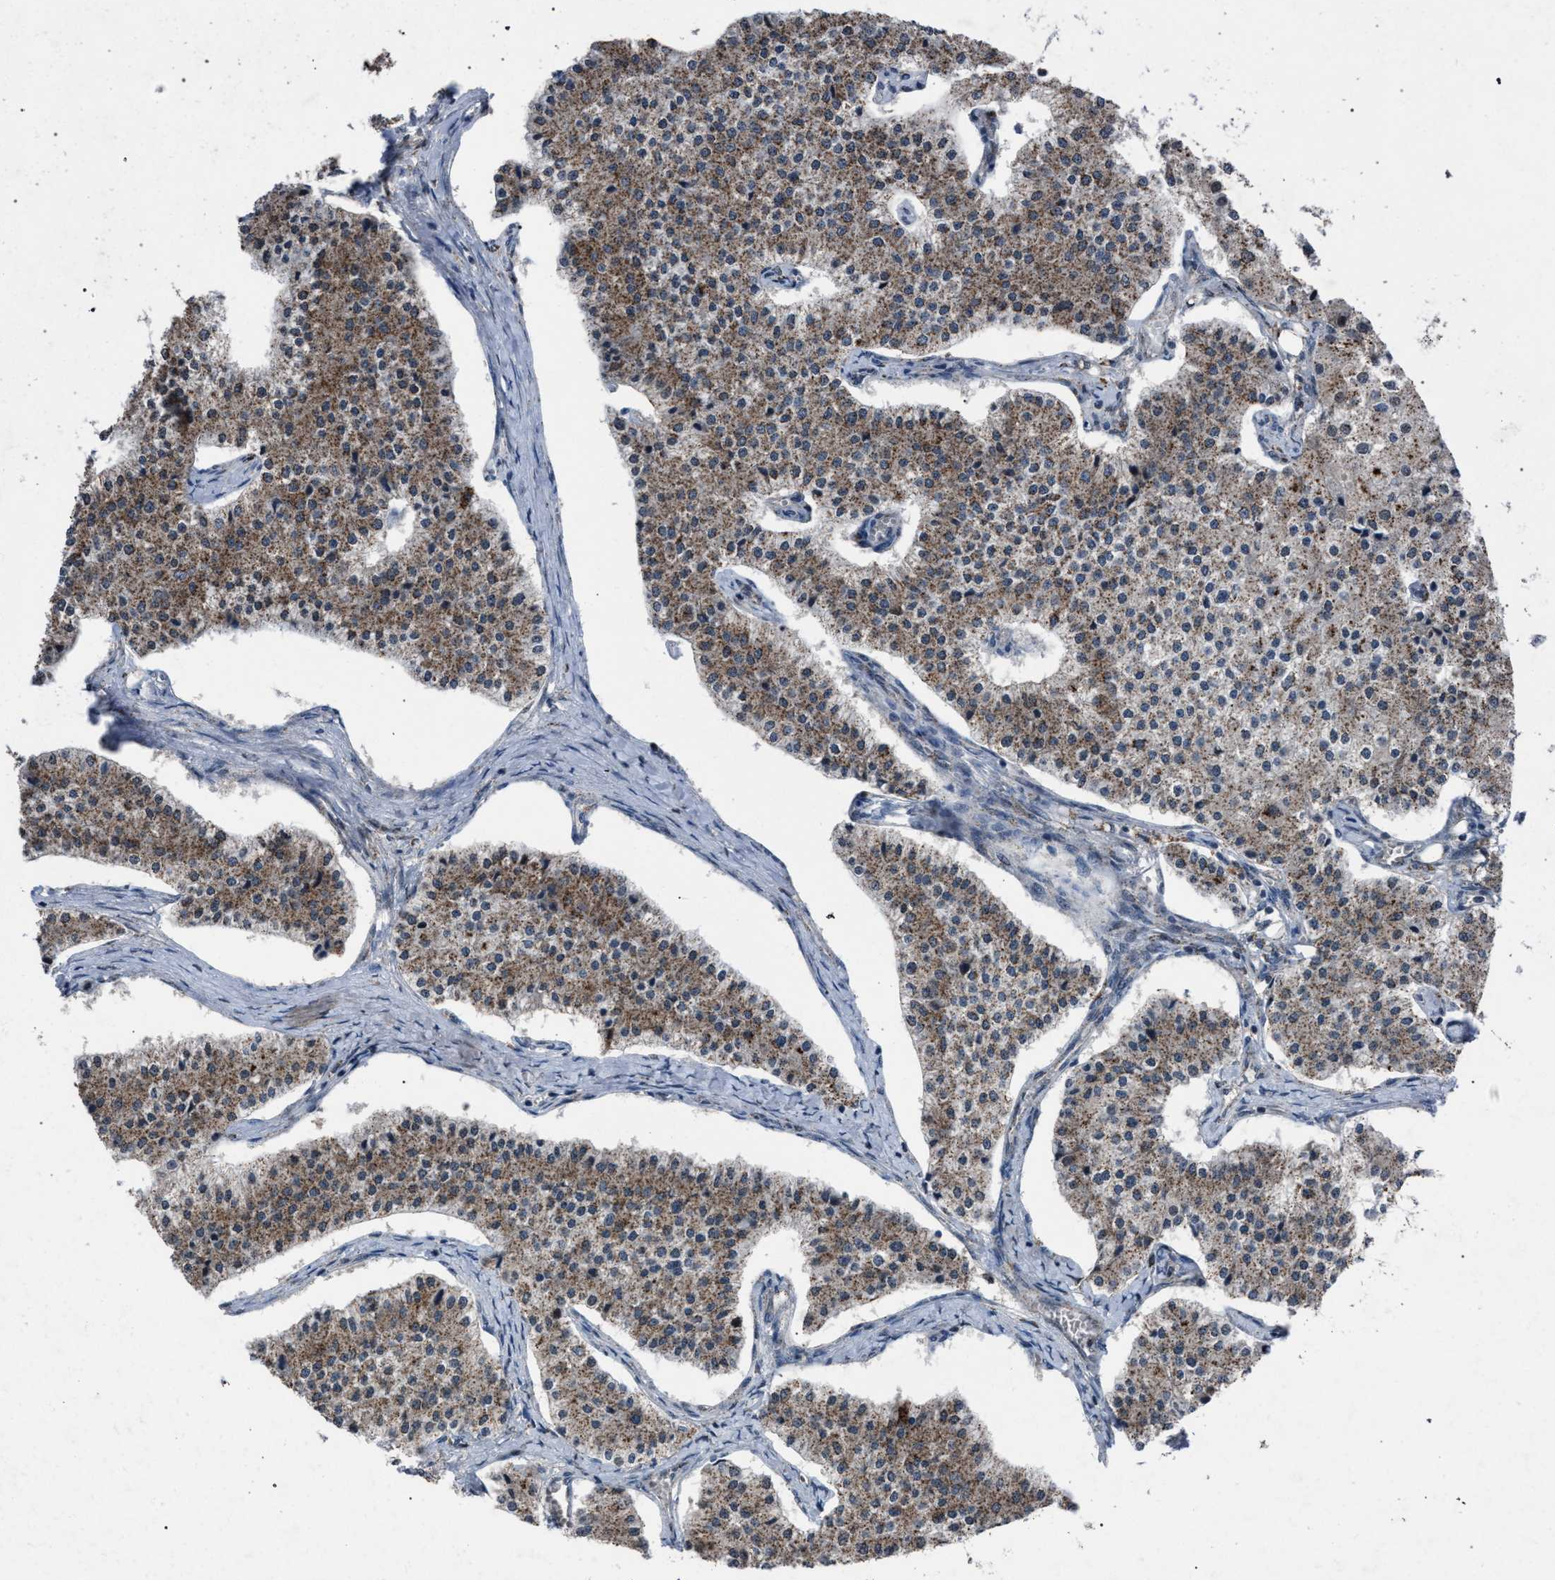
{"staining": {"intensity": "moderate", "quantity": ">75%", "location": "cytoplasmic/membranous"}, "tissue": "carcinoid", "cell_type": "Tumor cells", "image_type": "cancer", "snomed": [{"axis": "morphology", "description": "Carcinoid, malignant, NOS"}, {"axis": "topography", "description": "Colon"}], "caption": "IHC of human carcinoid (malignant) reveals medium levels of moderate cytoplasmic/membranous positivity in approximately >75% of tumor cells.", "gene": "HSD17B4", "patient": {"sex": "female", "age": 52}}